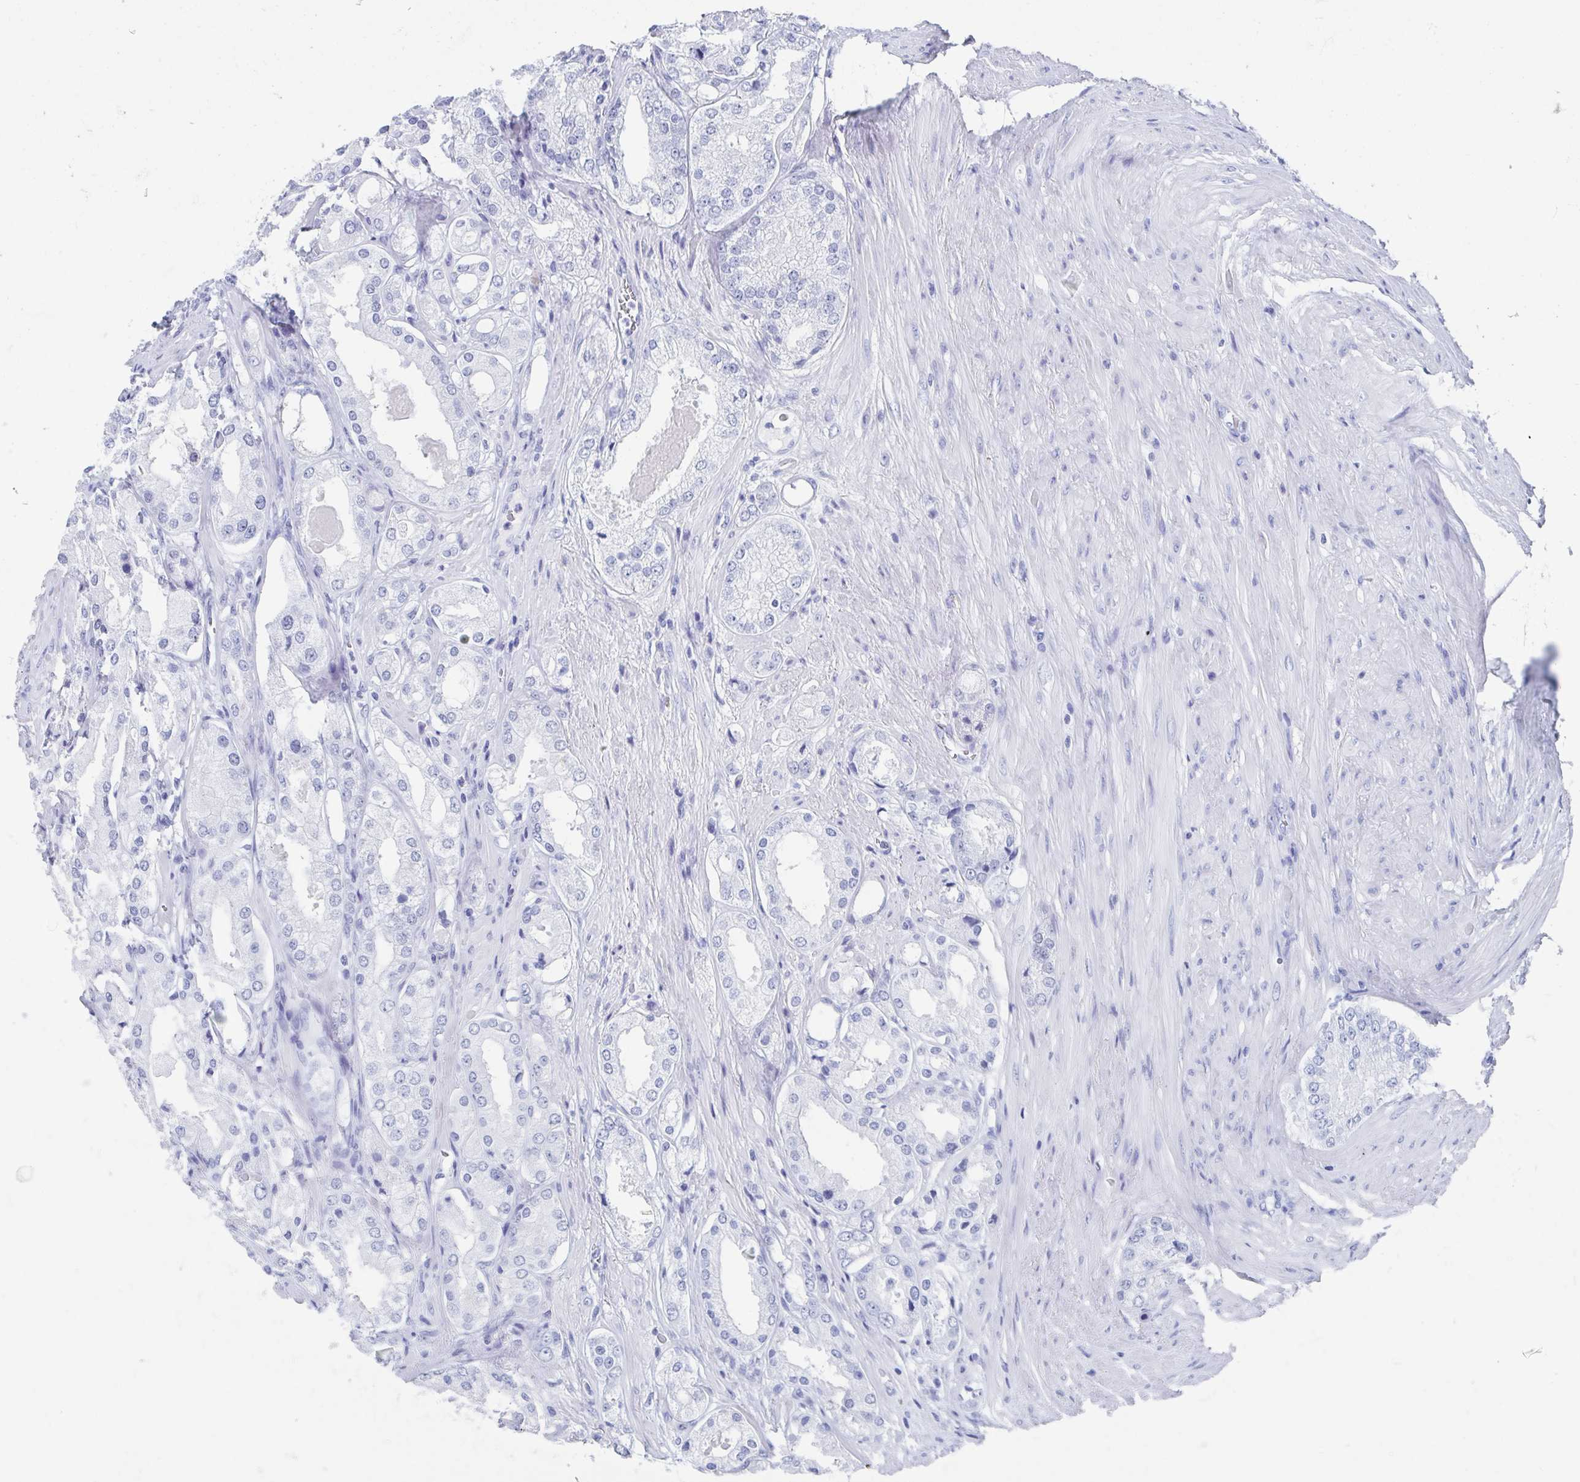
{"staining": {"intensity": "negative", "quantity": "none", "location": "none"}, "tissue": "prostate cancer", "cell_type": "Tumor cells", "image_type": "cancer", "snomed": [{"axis": "morphology", "description": "Adenocarcinoma, Low grade"}, {"axis": "topography", "description": "Prostate"}], "caption": "Tumor cells show no significant expression in prostate cancer (low-grade adenocarcinoma).", "gene": "HDGFL1", "patient": {"sex": "male", "age": 68}}